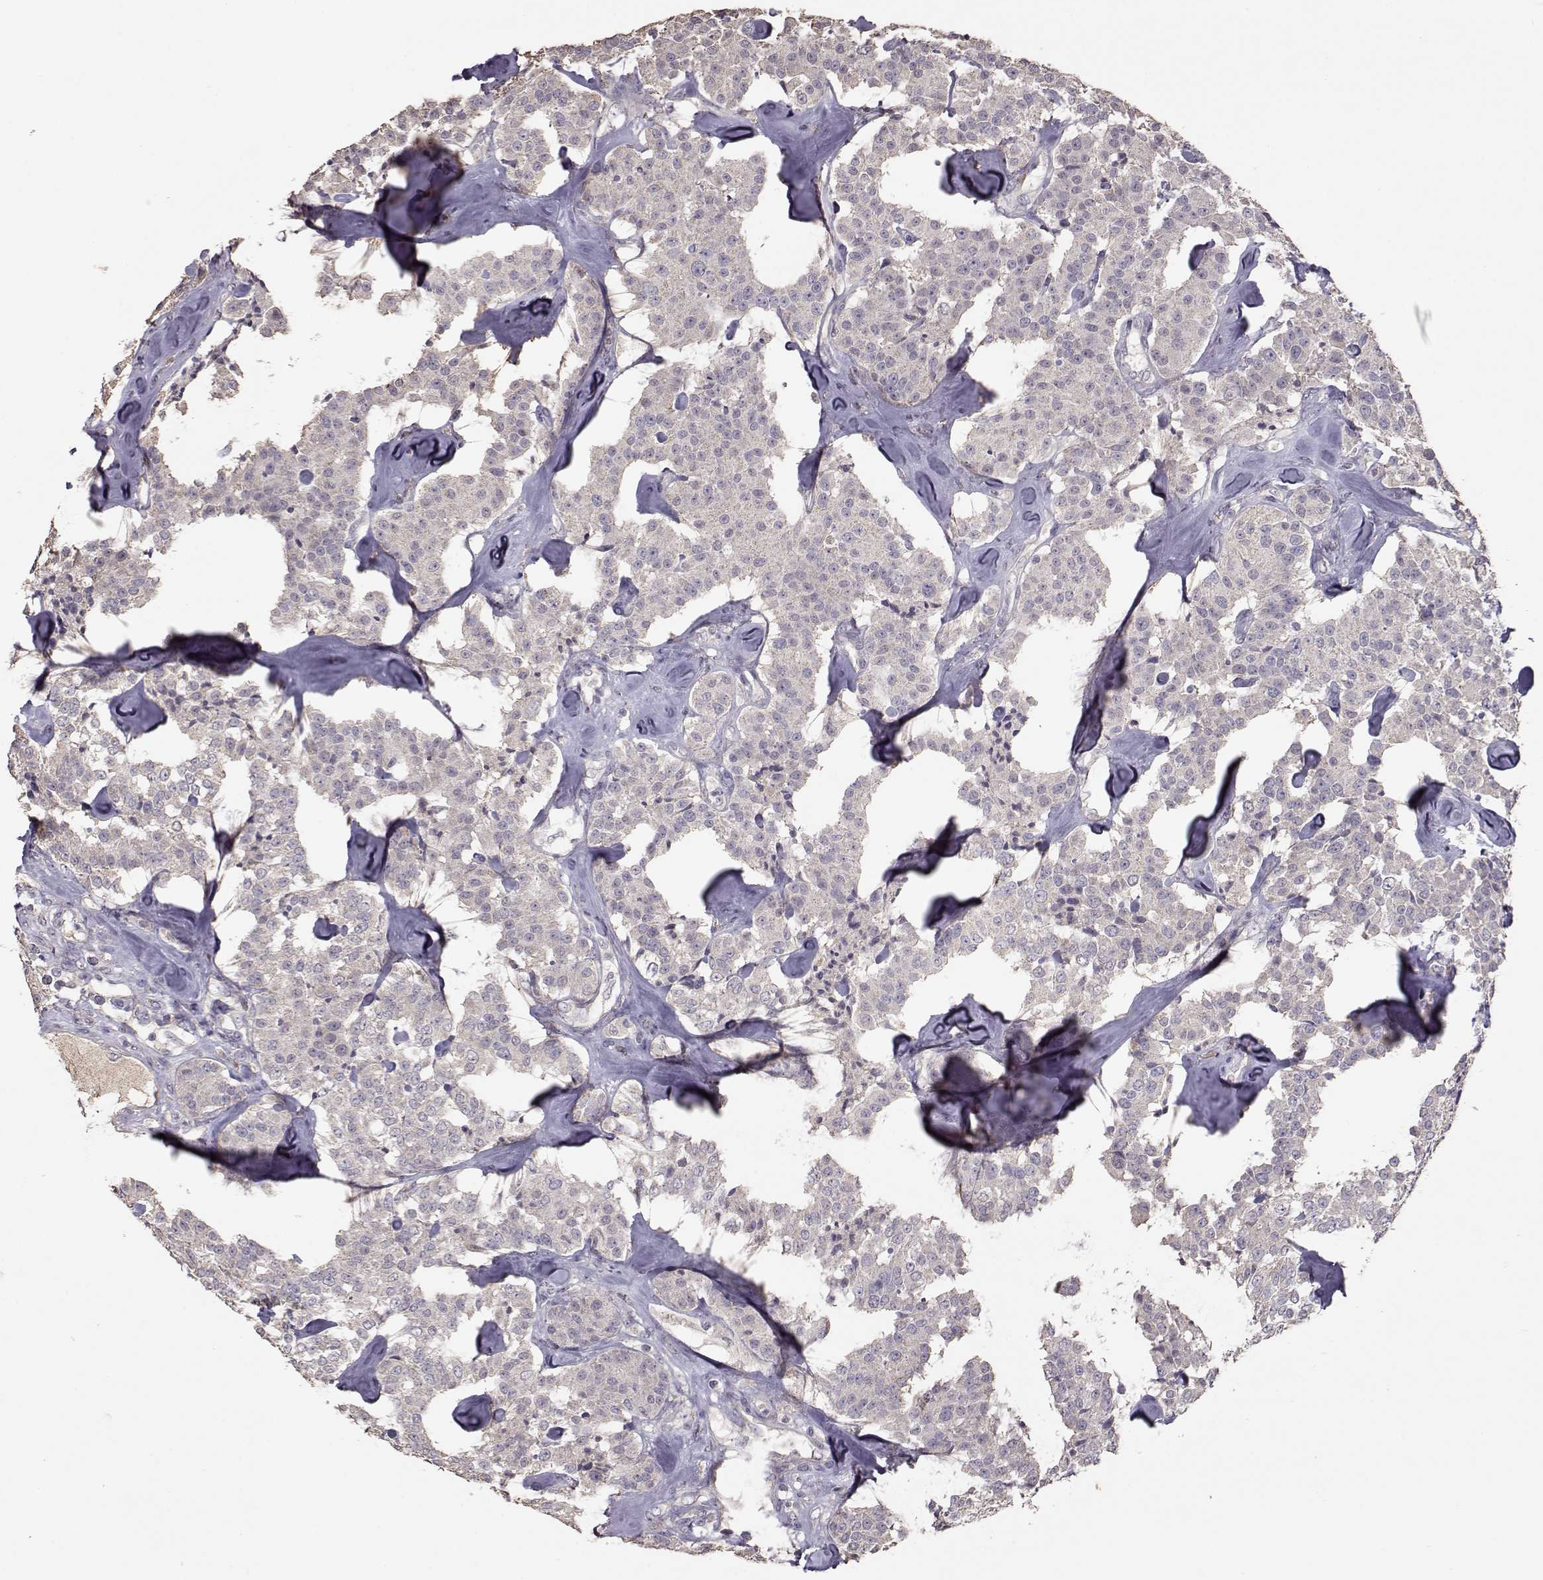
{"staining": {"intensity": "negative", "quantity": "none", "location": "none"}, "tissue": "carcinoid", "cell_type": "Tumor cells", "image_type": "cancer", "snomed": [{"axis": "morphology", "description": "Carcinoid, malignant, NOS"}, {"axis": "topography", "description": "Pancreas"}], "caption": "IHC of human carcinoid (malignant) reveals no staining in tumor cells.", "gene": "PMCH", "patient": {"sex": "male", "age": 41}}